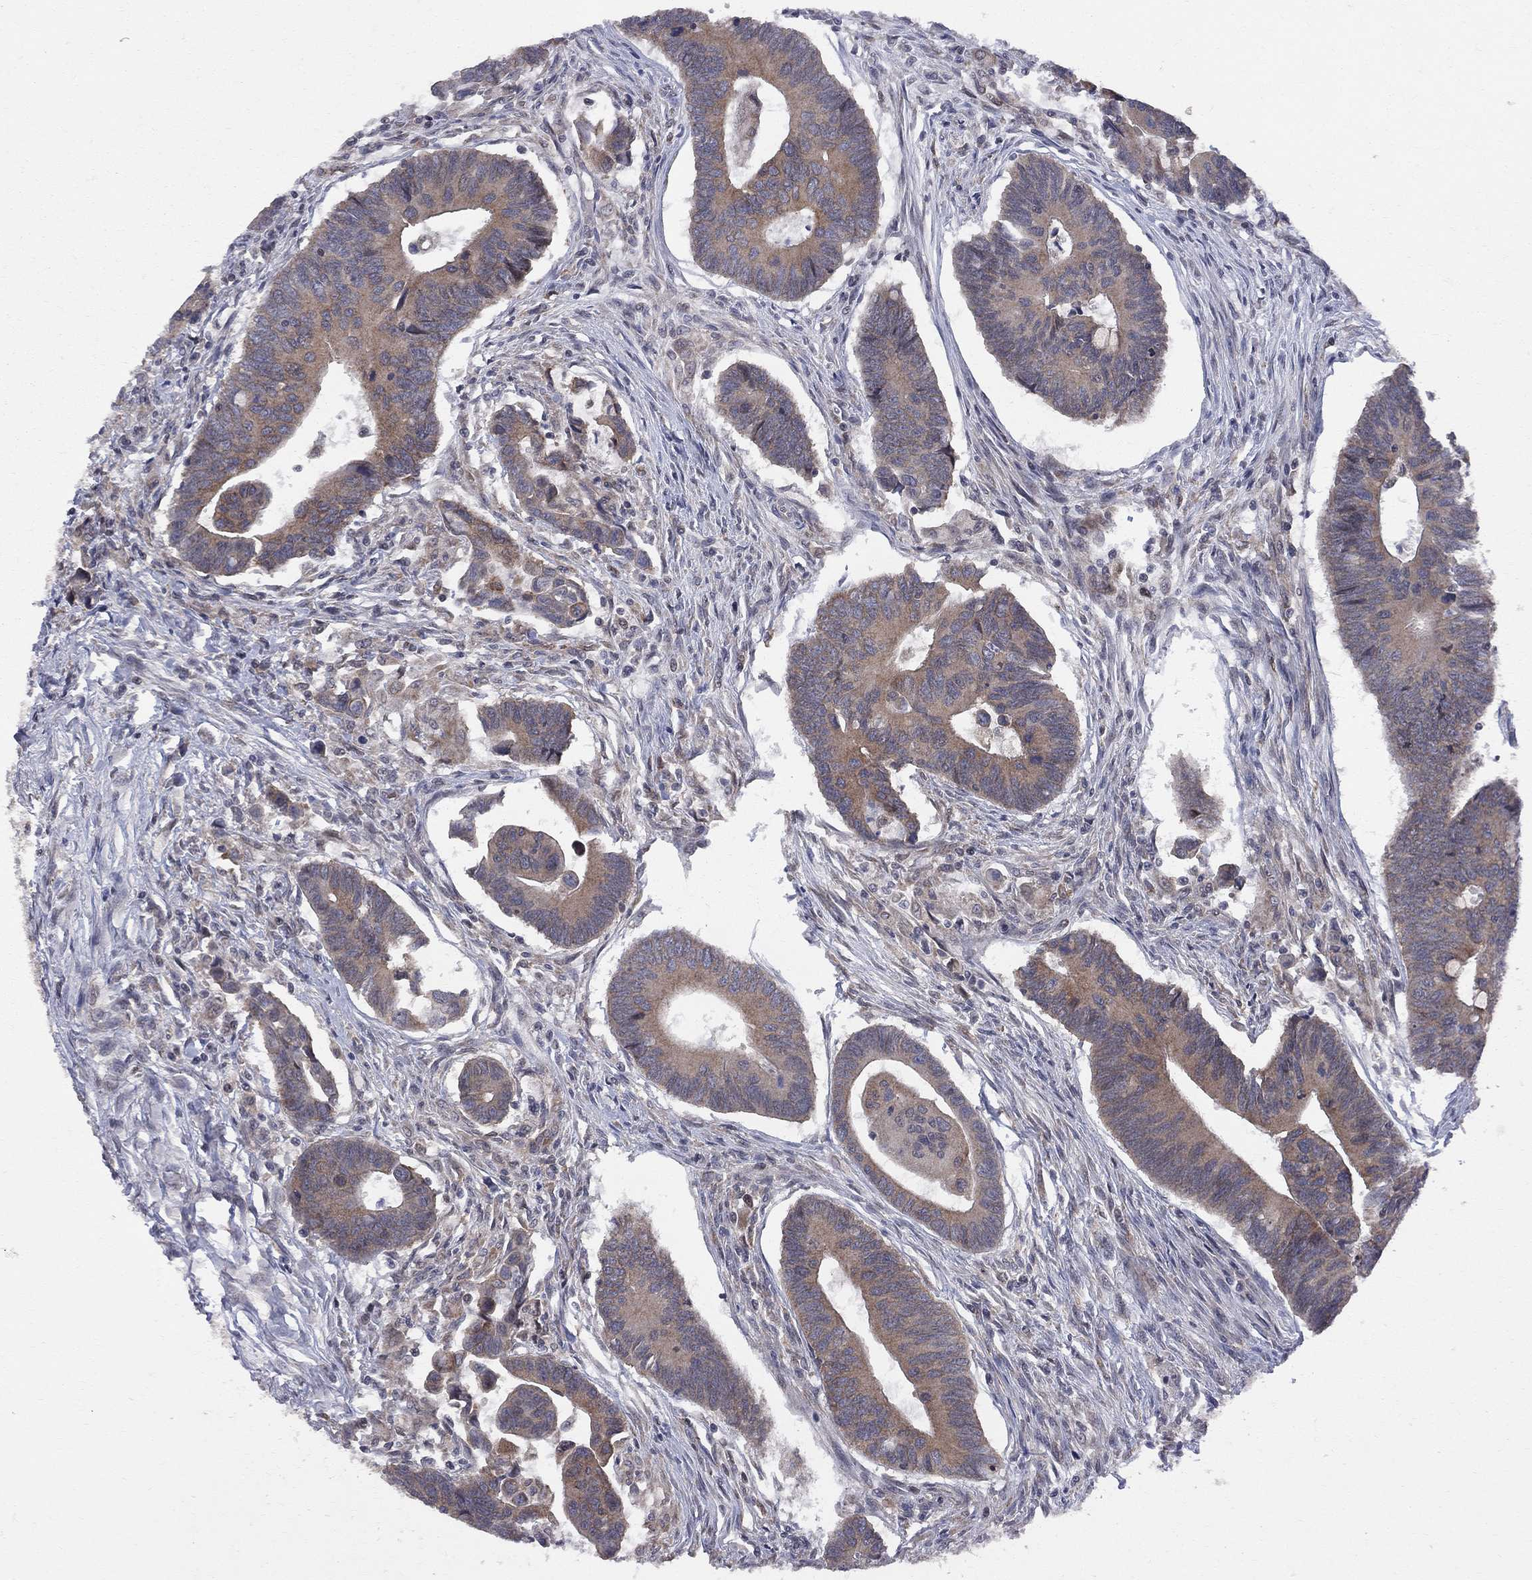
{"staining": {"intensity": "moderate", "quantity": ">75%", "location": "cytoplasmic/membranous"}, "tissue": "colorectal cancer", "cell_type": "Tumor cells", "image_type": "cancer", "snomed": [{"axis": "morphology", "description": "Adenocarcinoma, NOS"}, {"axis": "topography", "description": "Rectum"}], "caption": "High-power microscopy captured an immunohistochemistry micrograph of adenocarcinoma (colorectal), revealing moderate cytoplasmic/membranous staining in approximately >75% of tumor cells. The staining was performed using DAB, with brown indicating positive protein expression. Nuclei are stained blue with hematoxylin.", "gene": "CNOT11", "patient": {"sex": "male", "age": 67}}